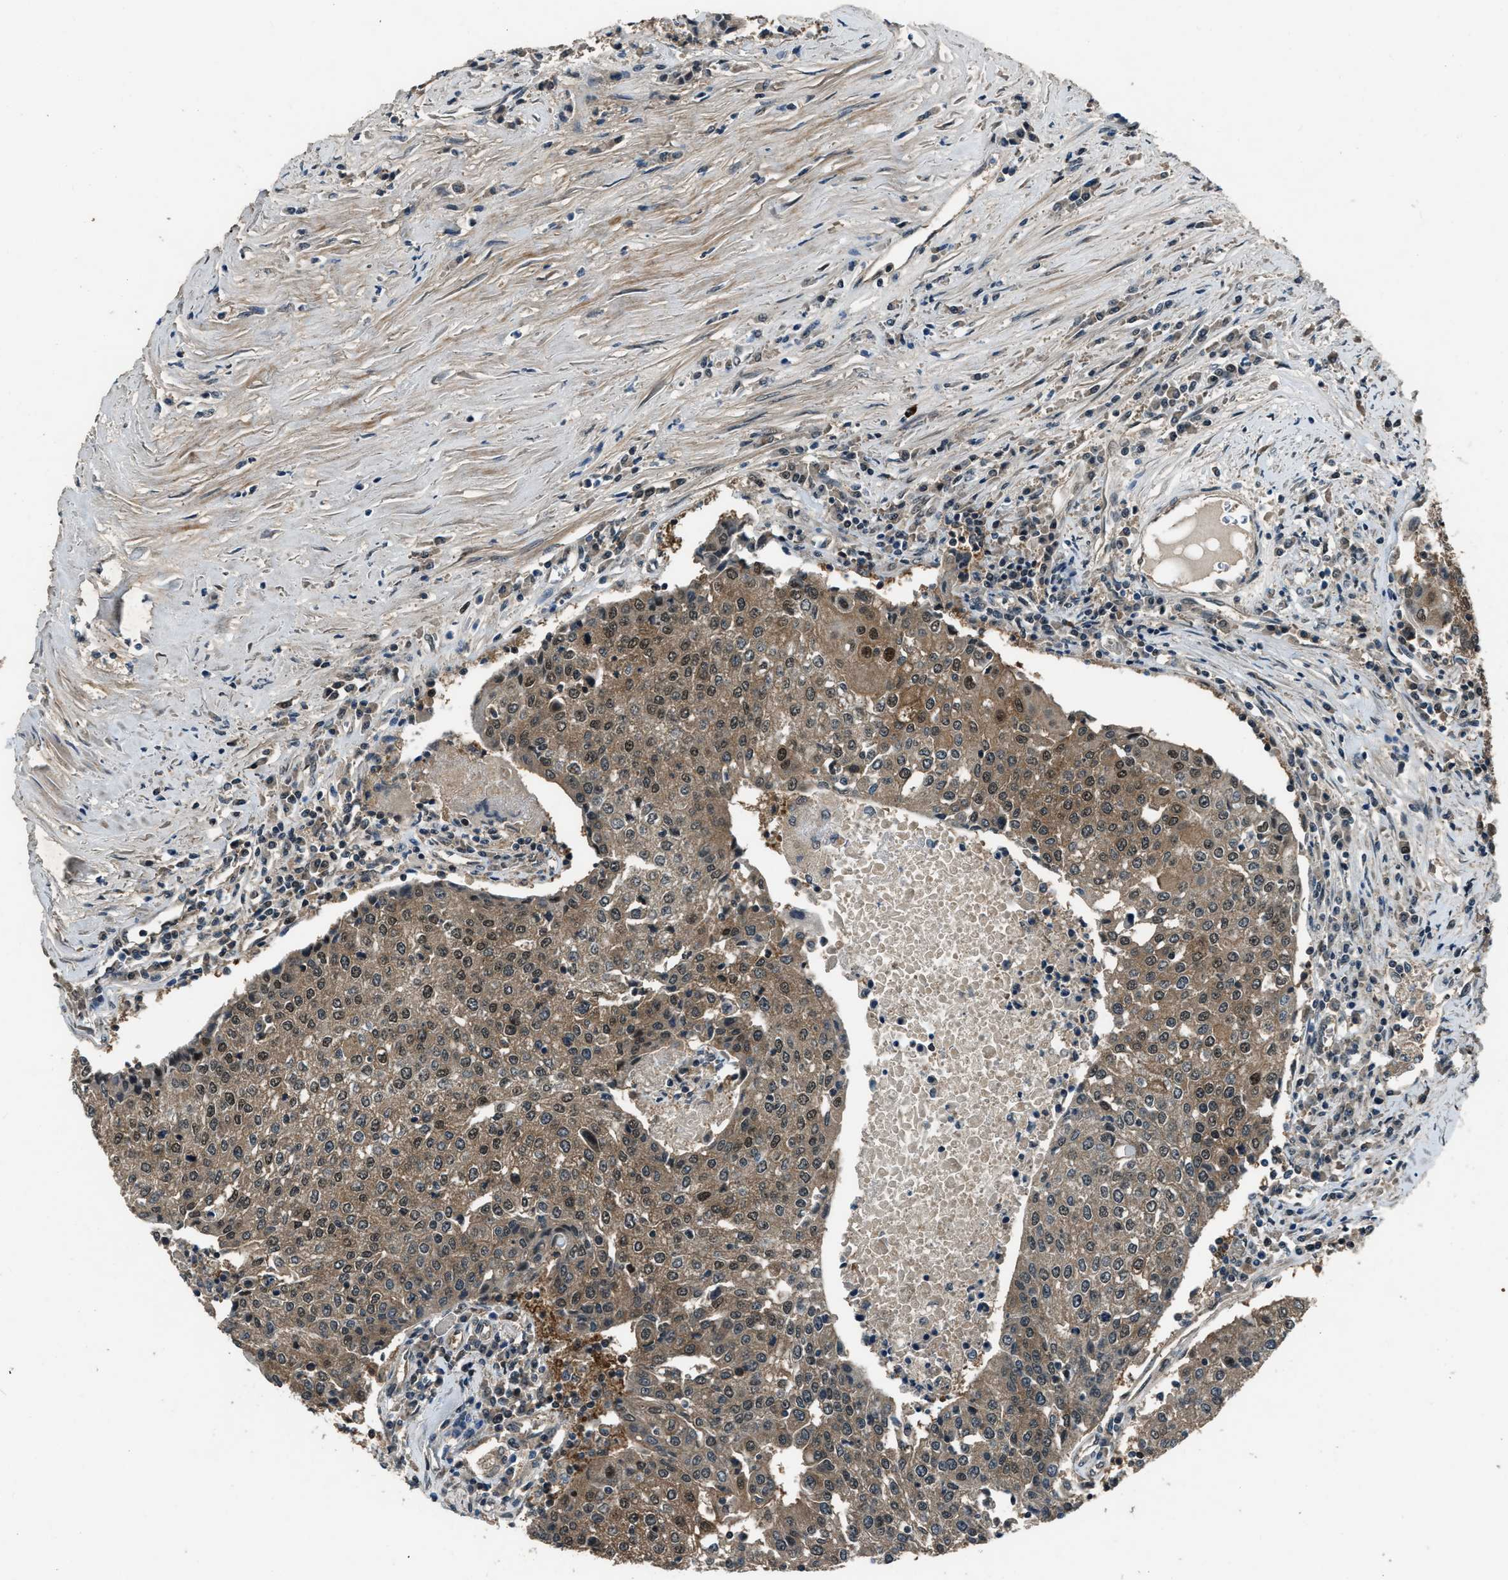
{"staining": {"intensity": "moderate", "quantity": ">75%", "location": "cytoplasmic/membranous,nuclear"}, "tissue": "urothelial cancer", "cell_type": "Tumor cells", "image_type": "cancer", "snomed": [{"axis": "morphology", "description": "Urothelial carcinoma, High grade"}, {"axis": "topography", "description": "Urinary bladder"}], "caption": "High-grade urothelial carcinoma stained for a protein (brown) exhibits moderate cytoplasmic/membranous and nuclear positive staining in about >75% of tumor cells.", "gene": "NUDCD3", "patient": {"sex": "female", "age": 85}}